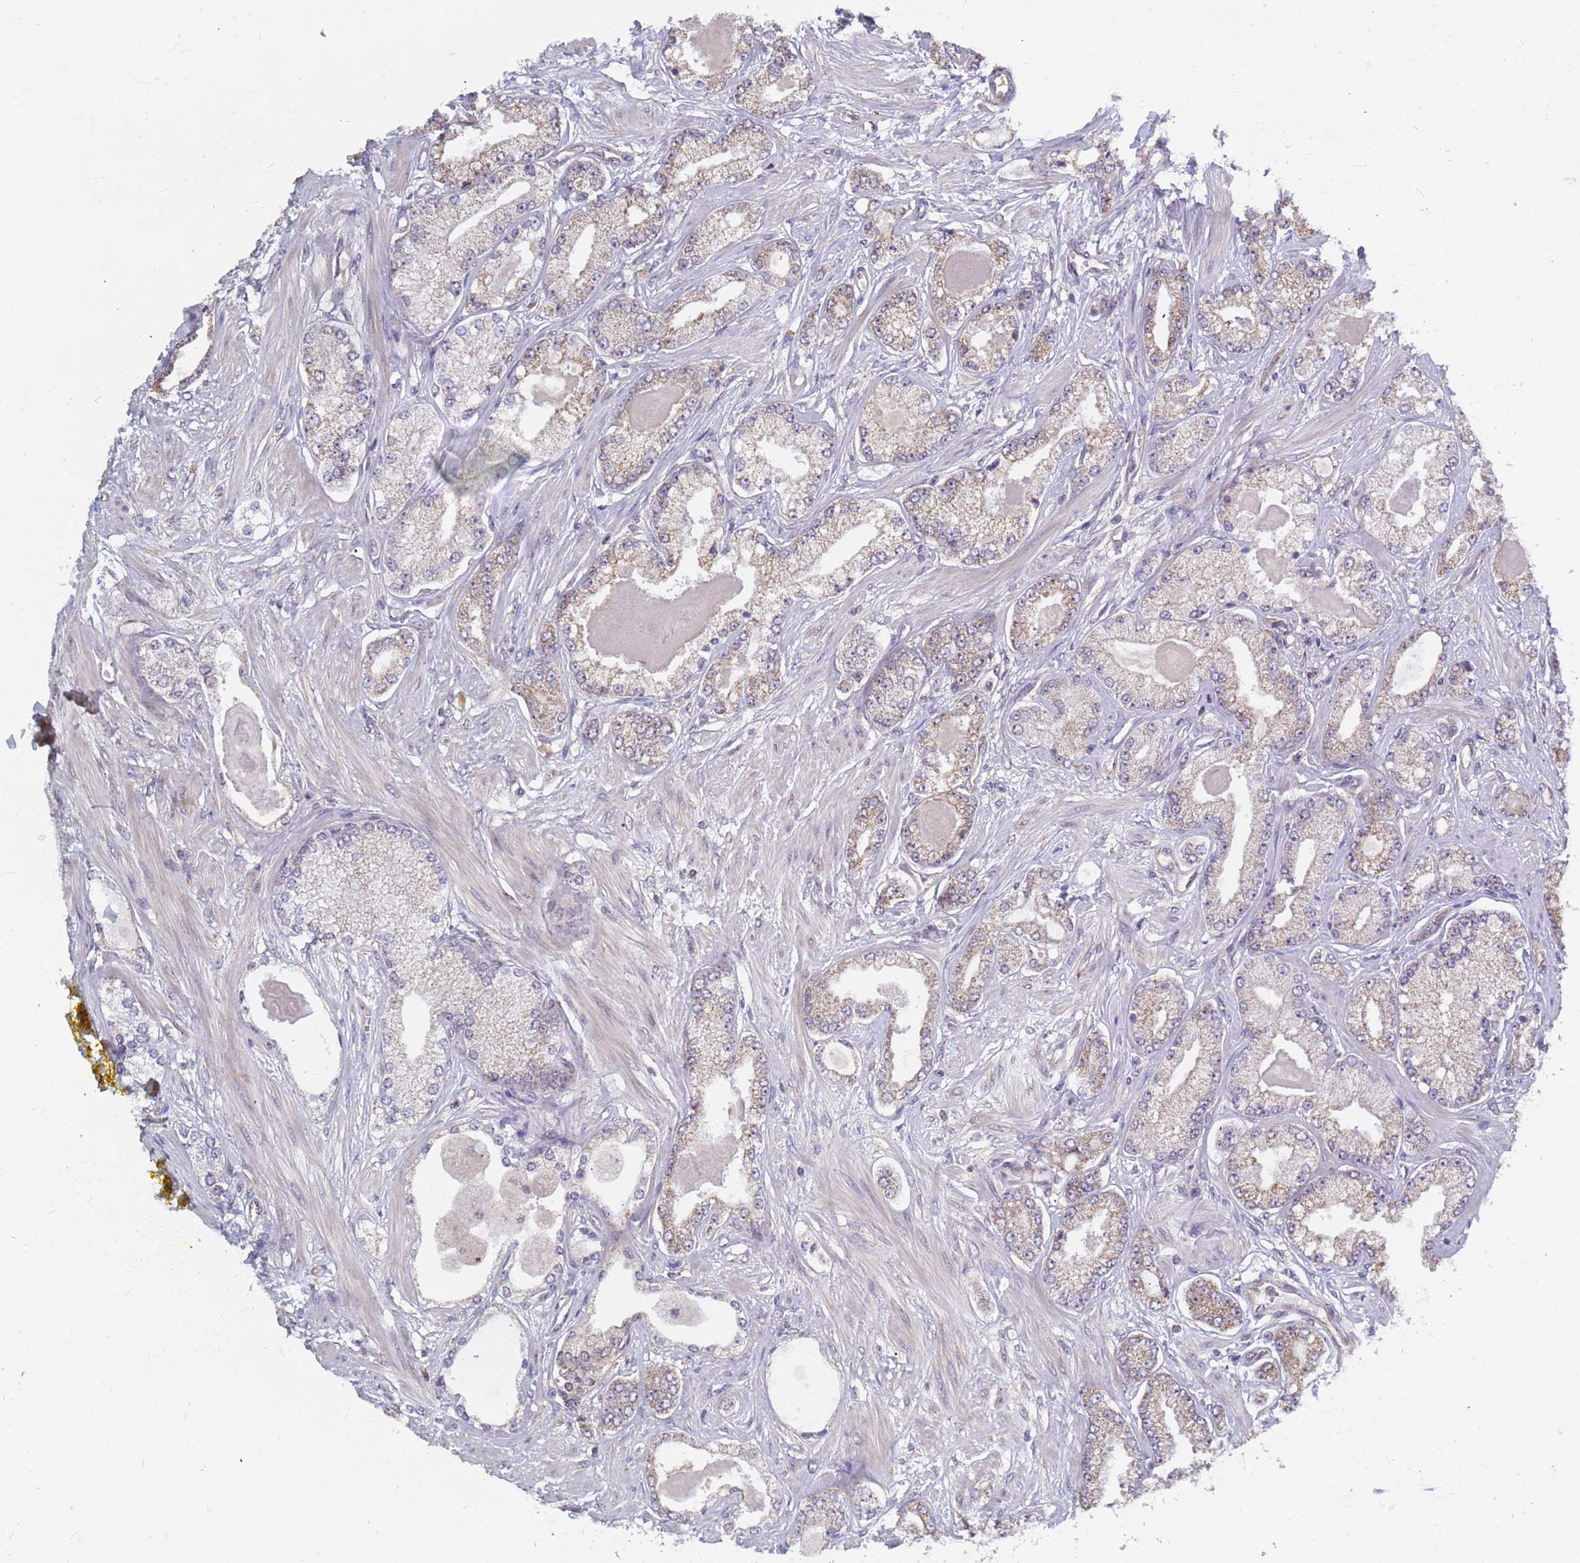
{"staining": {"intensity": "weak", "quantity": "<25%", "location": "cytoplasmic/membranous"}, "tissue": "prostate cancer", "cell_type": "Tumor cells", "image_type": "cancer", "snomed": [{"axis": "morphology", "description": "Adenocarcinoma, Low grade"}, {"axis": "topography", "description": "Prostate"}], "caption": "The photomicrograph shows no staining of tumor cells in prostate low-grade adenocarcinoma.", "gene": "DENND2B", "patient": {"sex": "male", "age": 64}}